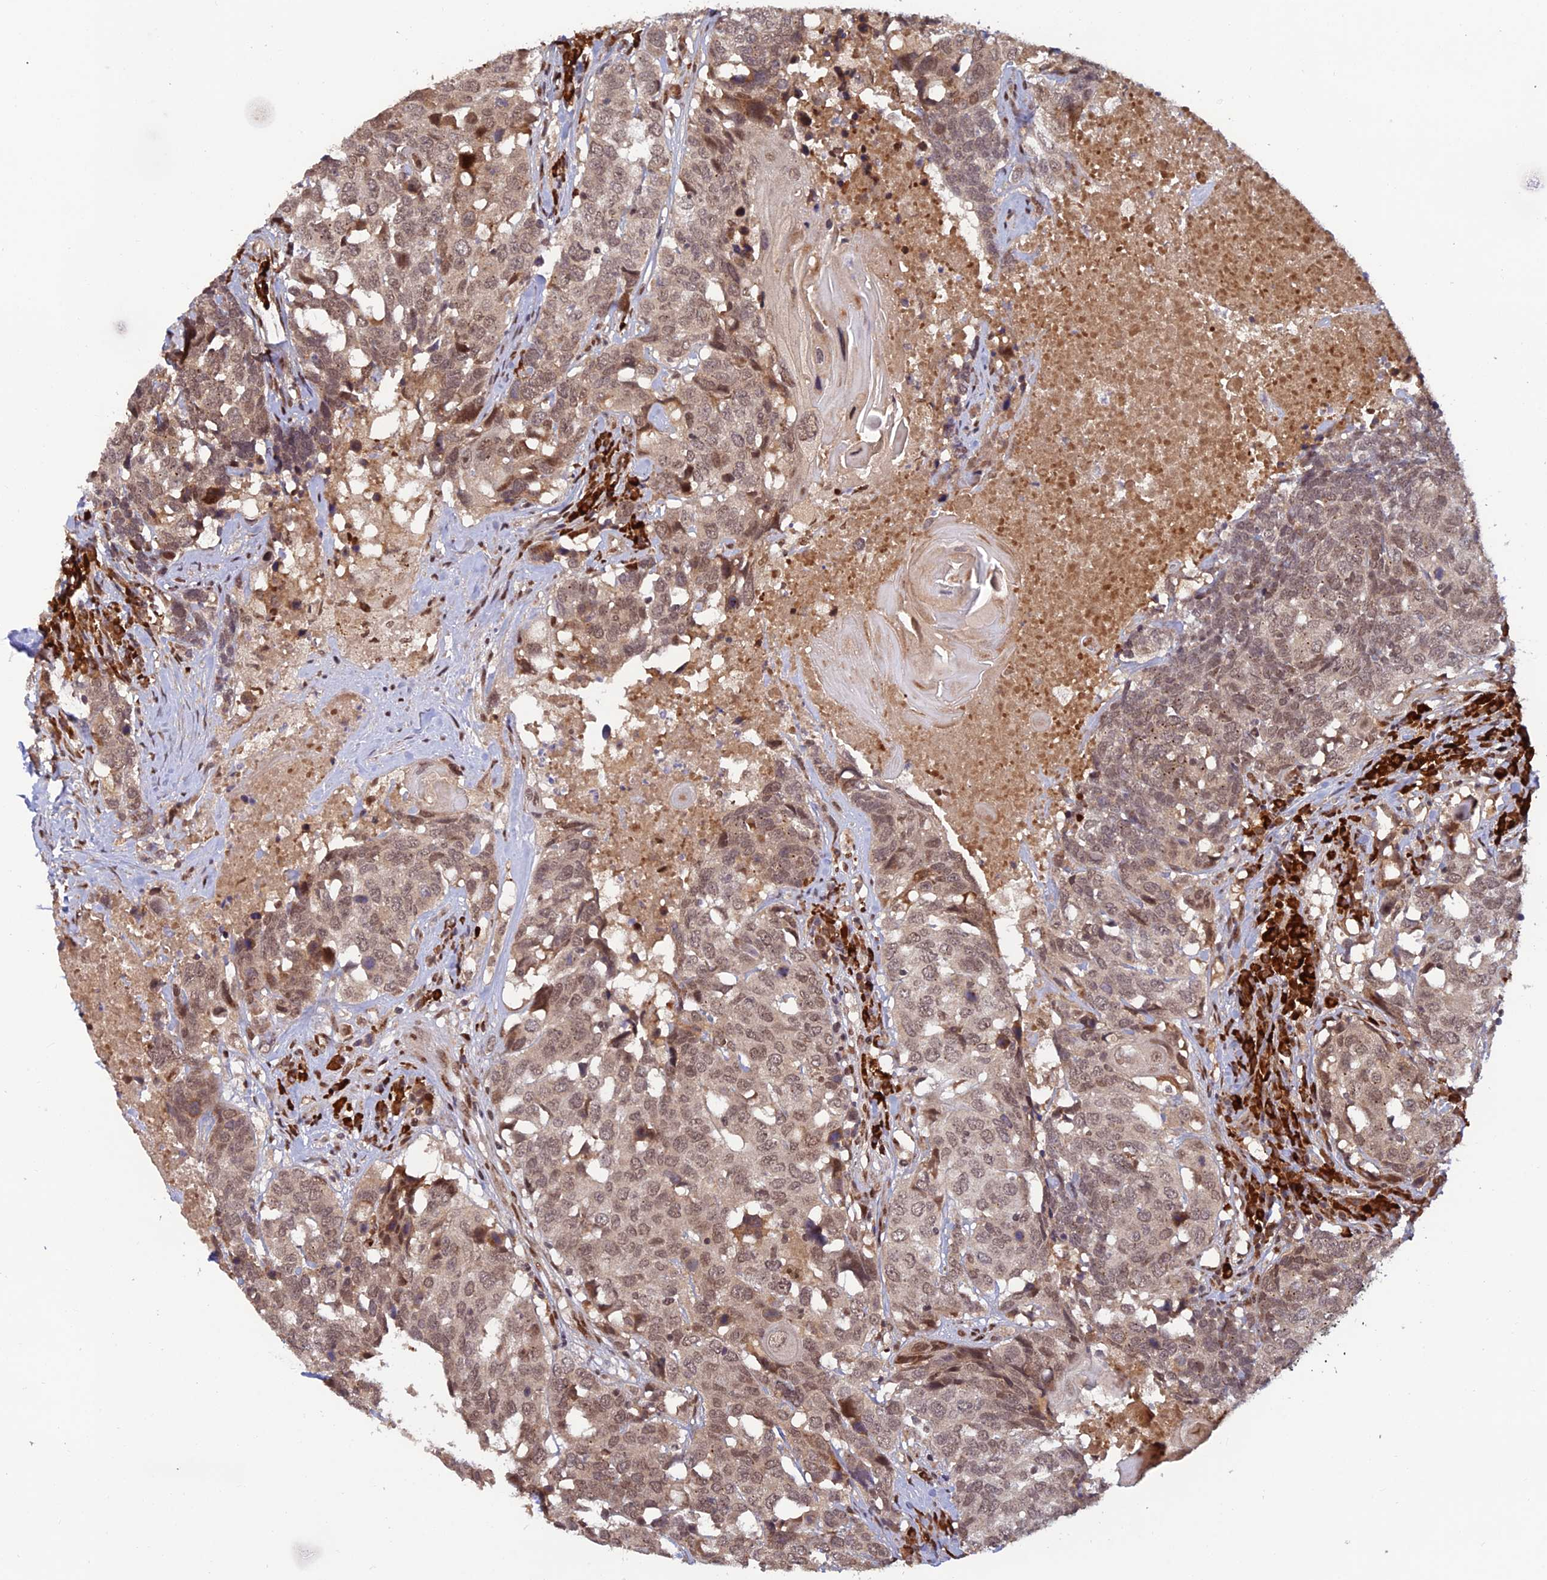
{"staining": {"intensity": "weak", "quantity": ">75%", "location": "cytoplasmic/membranous,nuclear"}, "tissue": "head and neck cancer", "cell_type": "Tumor cells", "image_type": "cancer", "snomed": [{"axis": "morphology", "description": "Squamous cell carcinoma, NOS"}, {"axis": "topography", "description": "Head-Neck"}], "caption": "IHC of human head and neck squamous cell carcinoma displays low levels of weak cytoplasmic/membranous and nuclear expression in about >75% of tumor cells.", "gene": "ZNF565", "patient": {"sex": "male", "age": 66}}